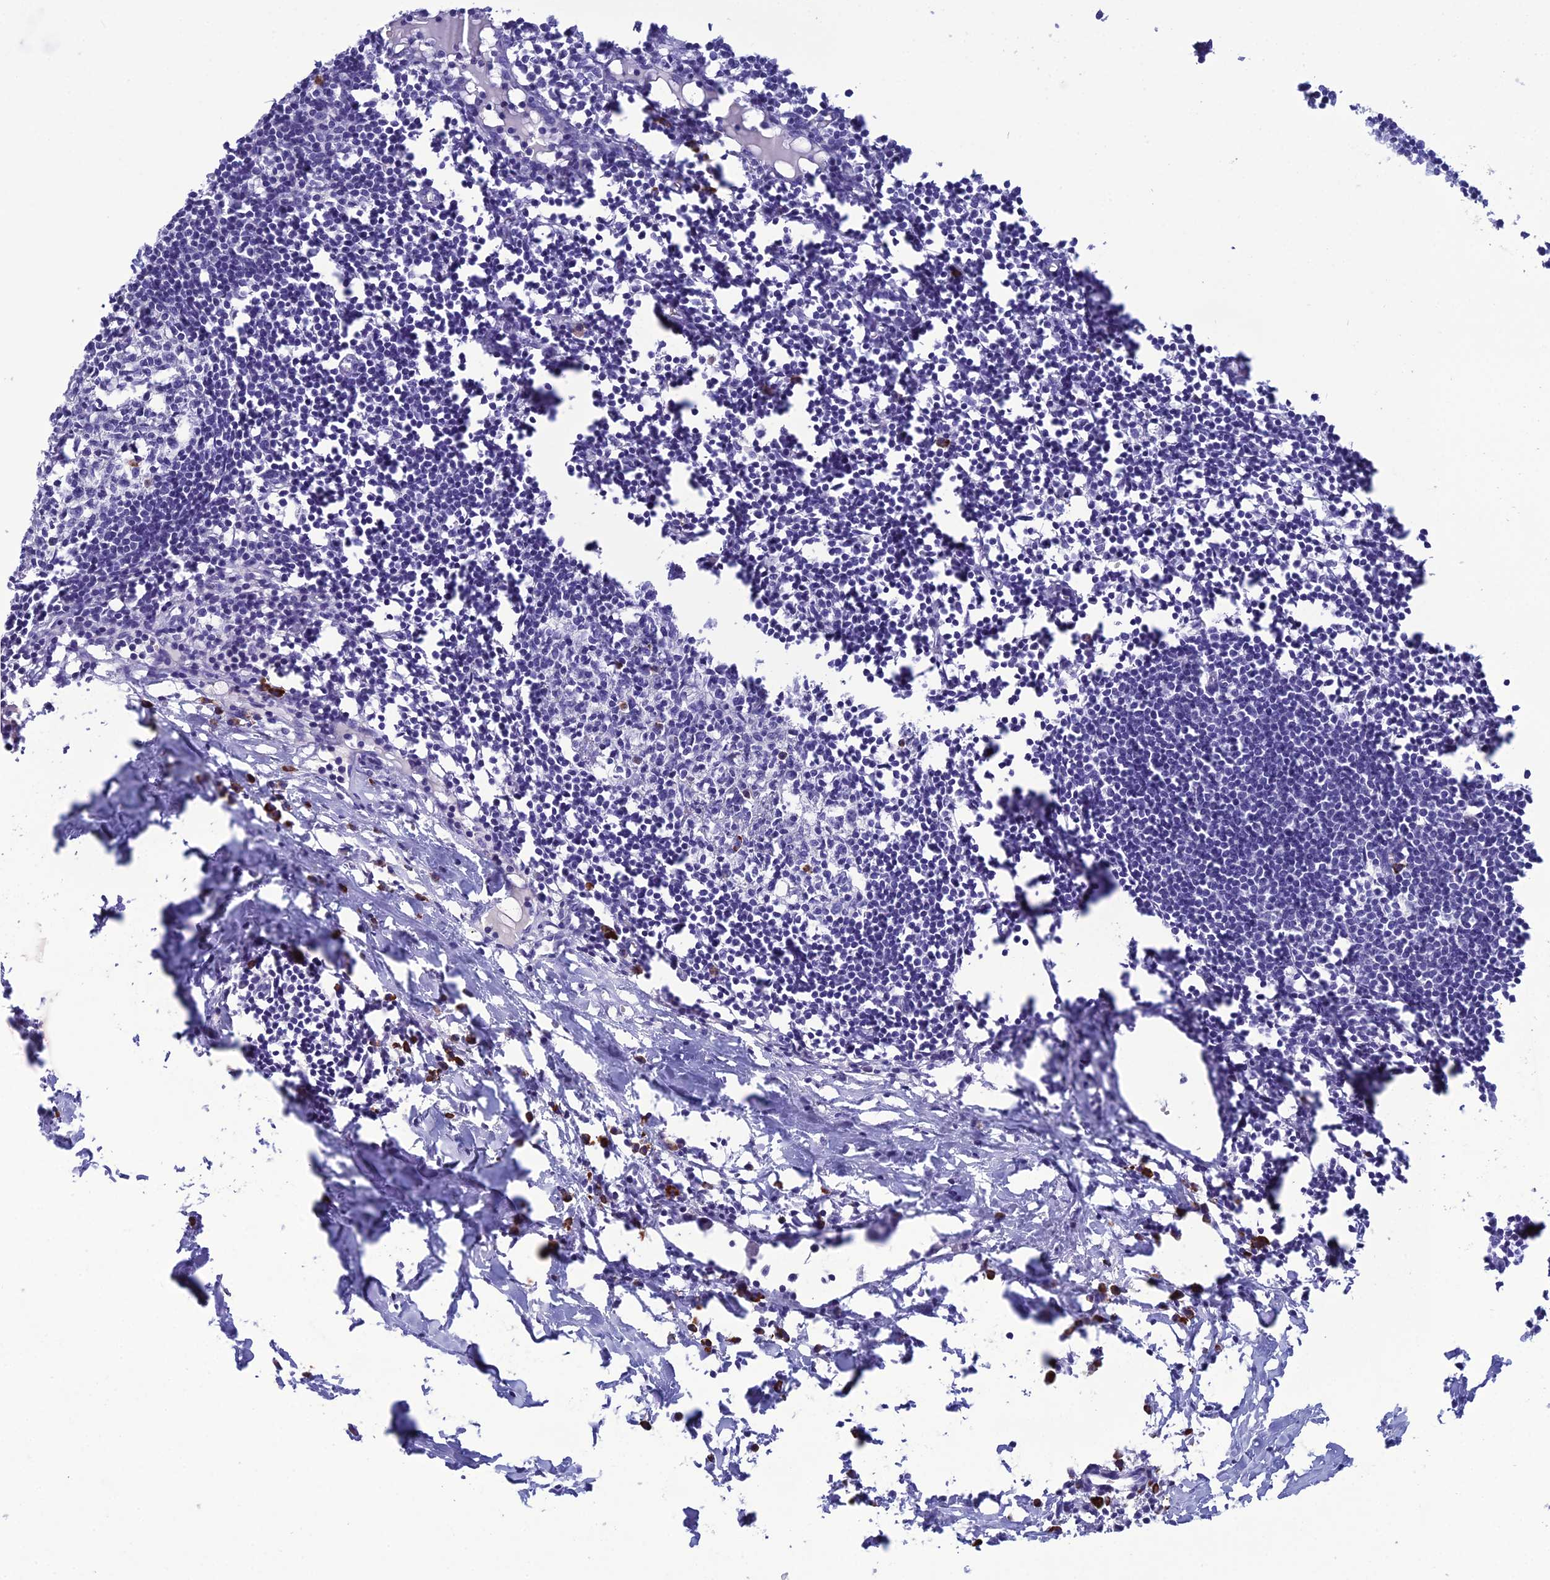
{"staining": {"intensity": "negative", "quantity": "none", "location": "none"}, "tissue": "lymph node", "cell_type": "Germinal center cells", "image_type": "normal", "snomed": [{"axis": "morphology", "description": "Normal tissue, NOS"}, {"axis": "morphology", "description": "Malignant melanoma, Metastatic site"}, {"axis": "topography", "description": "Lymph node"}], "caption": "Germinal center cells are negative for protein expression in normal human lymph node. (Brightfield microscopy of DAB immunohistochemistry (IHC) at high magnification).", "gene": "CRB2", "patient": {"sex": "male", "age": 41}}